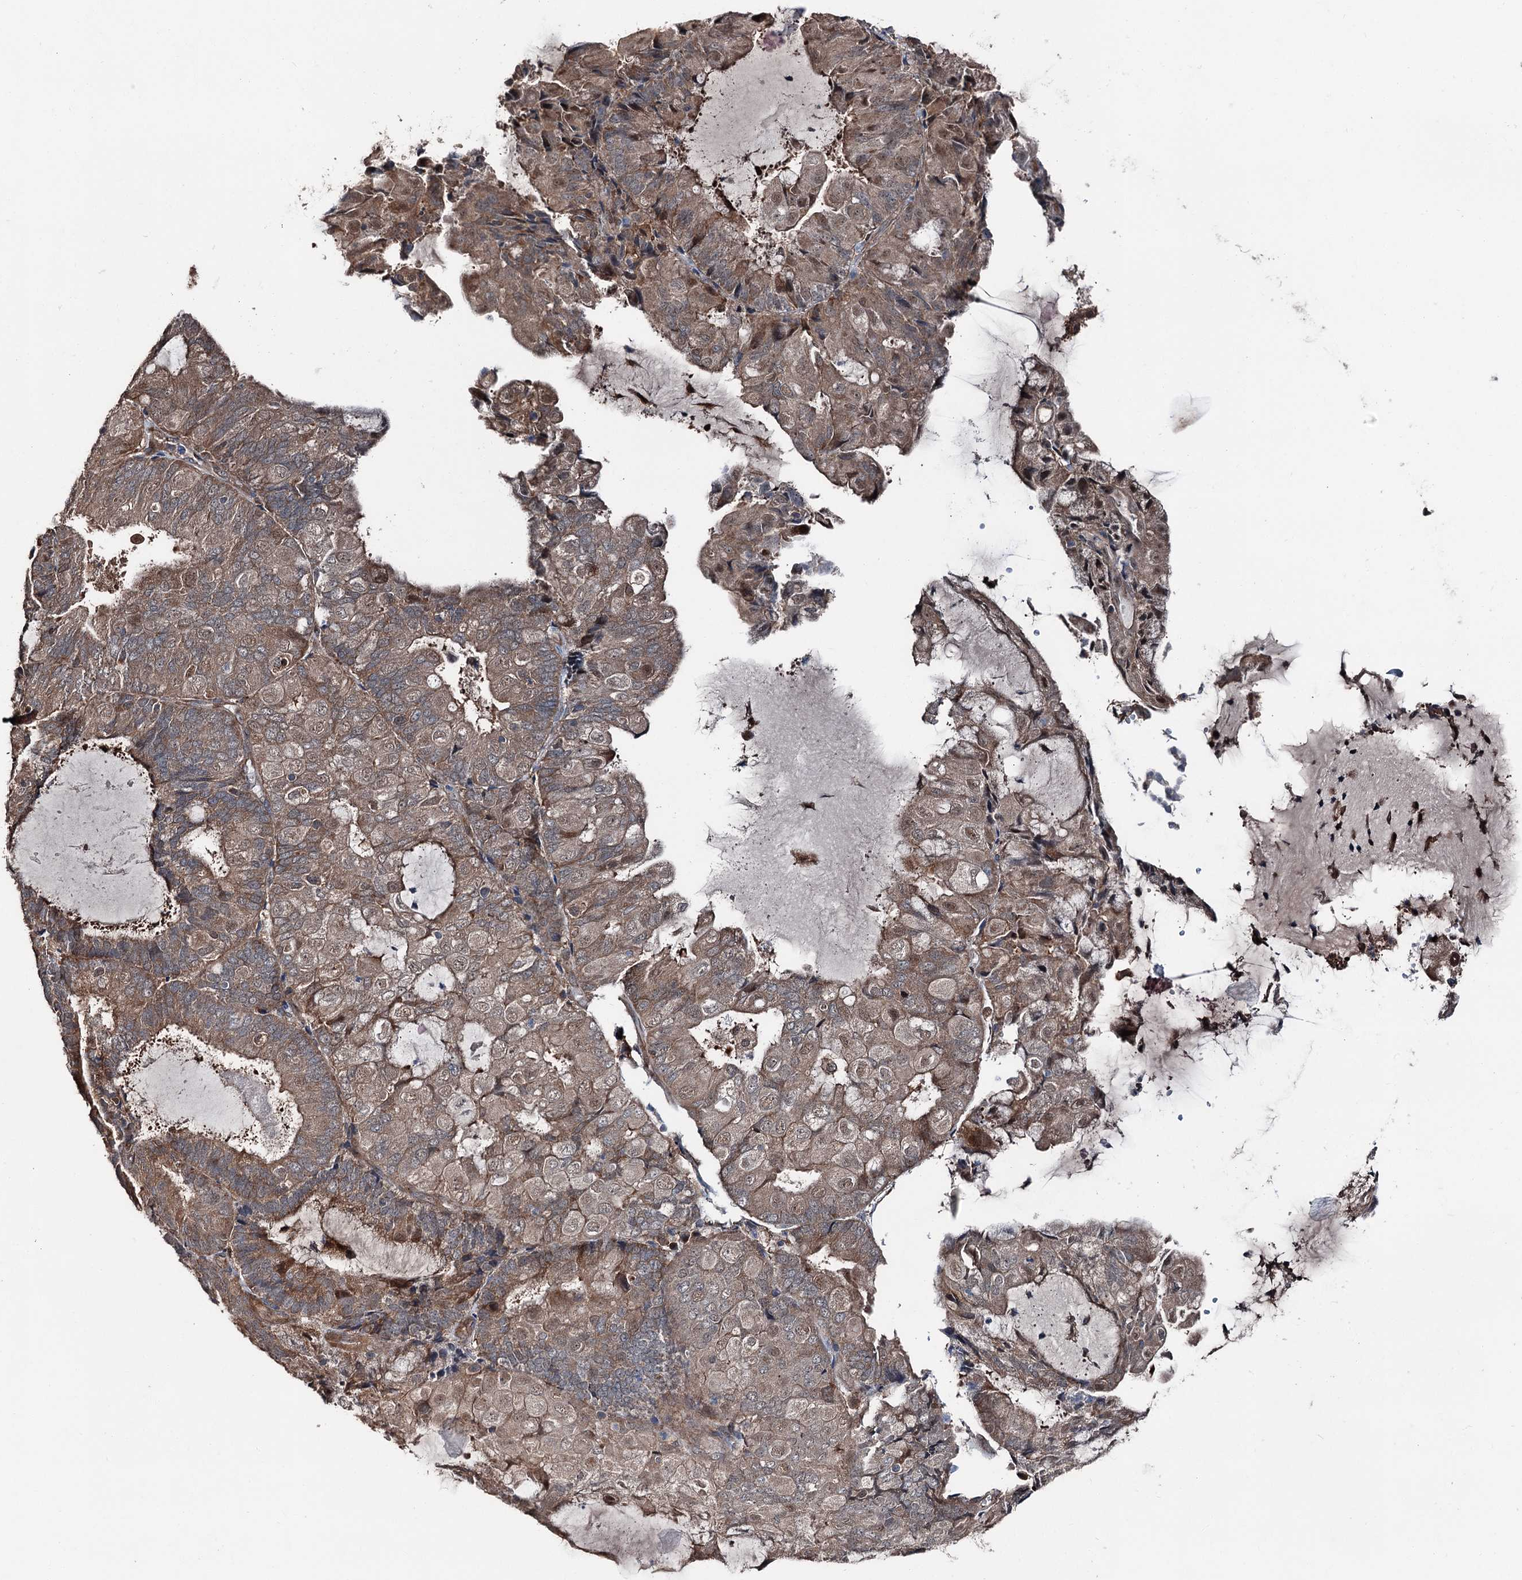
{"staining": {"intensity": "moderate", "quantity": ">75%", "location": "cytoplasmic/membranous"}, "tissue": "endometrial cancer", "cell_type": "Tumor cells", "image_type": "cancer", "snomed": [{"axis": "morphology", "description": "Adenocarcinoma, NOS"}, {"axis": "topography", "description": "Endometrium"}], "caption": "Immunohistochemical staining of human endometrial cancer reveals medium levels of moderate cytoplasmic/membranous protein positivity in approximately >75% of tumor cells.", "gene": "PSMD13", "patient": {"sex": "female", "age": 81}}